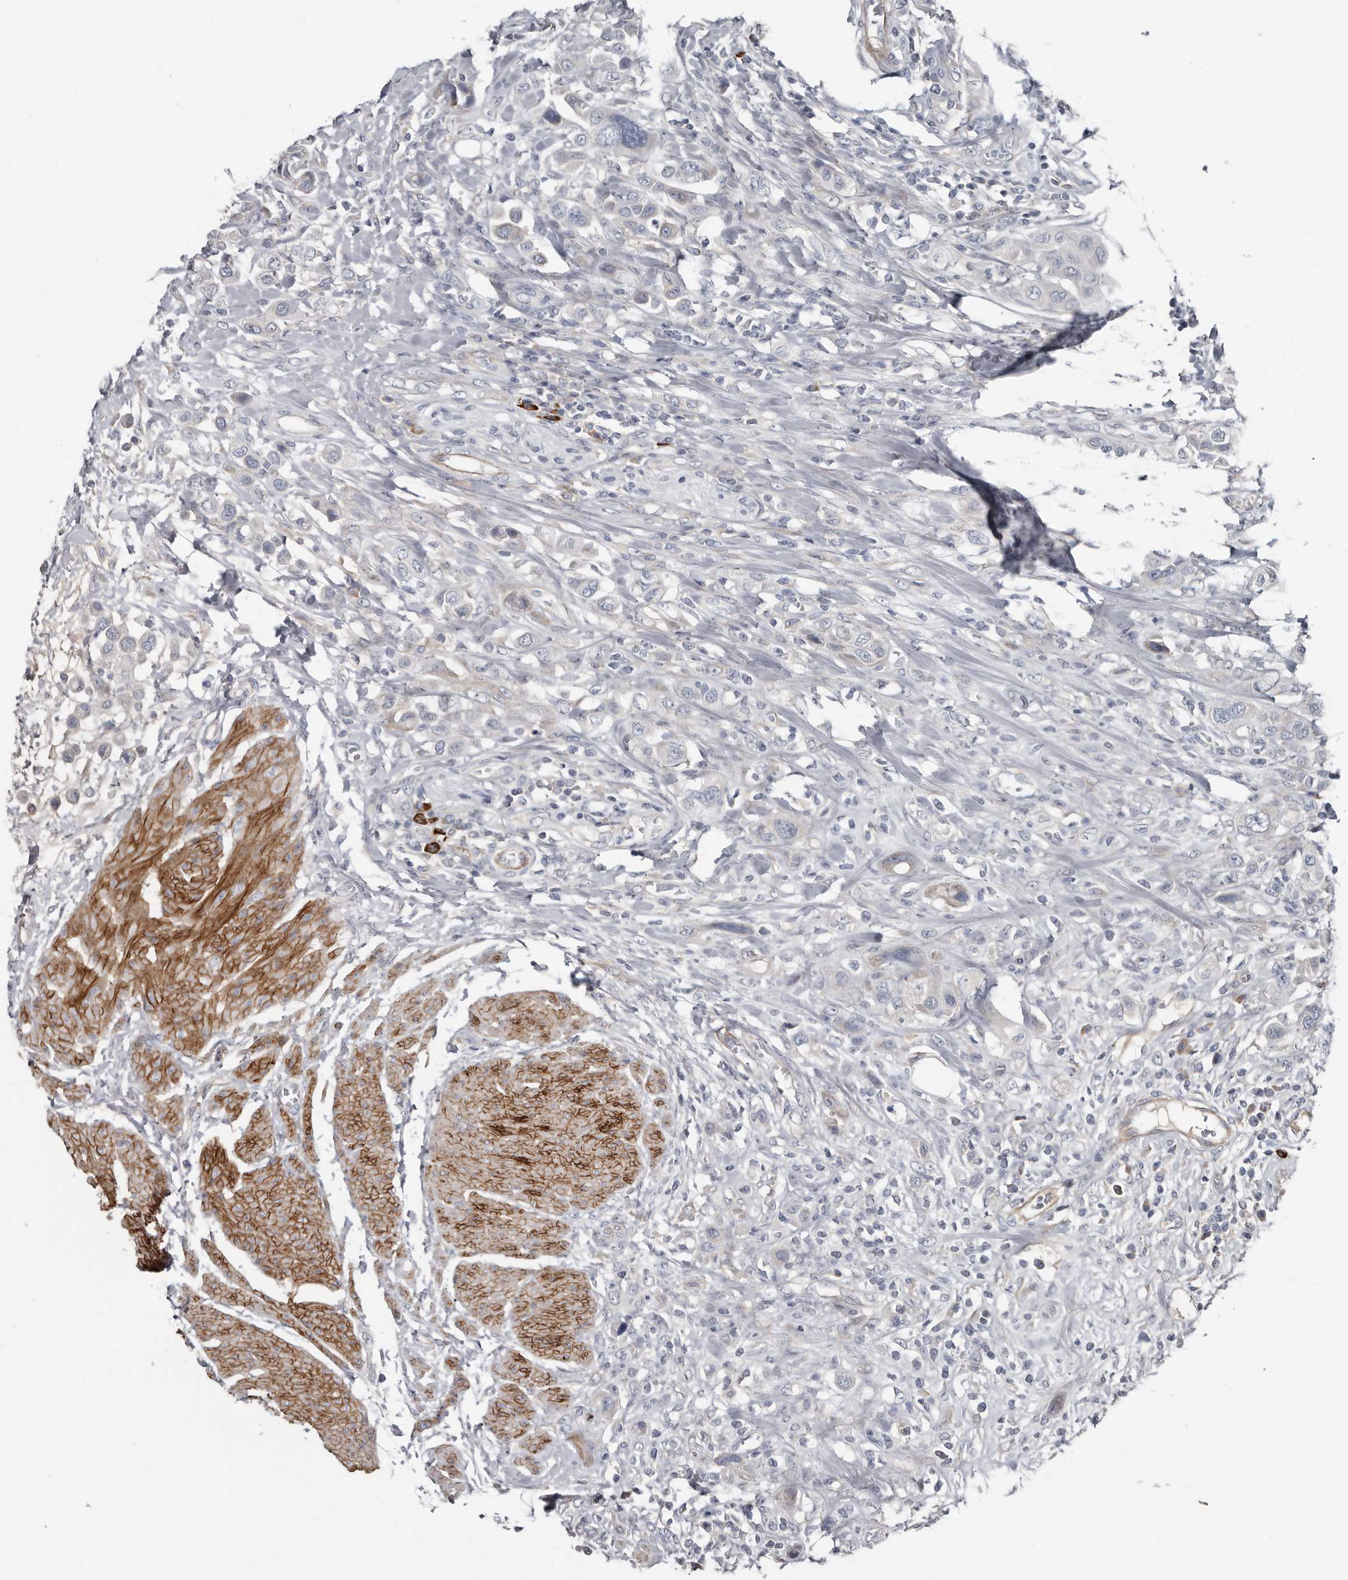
{"staining": {"intensity": "negative", "quantity": "none", "location": "none"}, "tissue": "urothelial cancer", "cell_type": "Tumor cells", "image_type": "cancer", "snomed": [{"axis": "morphology", "description": "Urothelial carcinoma, High grade"}, {"axis": "topography", "description": "Urinary bladder"}], "caption": "Urothelial cancer stained for a protein using immunohistochemistry shows no staining tumor cells.", "gene": "ZNF114", "patient": {"sex": "male", "age": 50}}